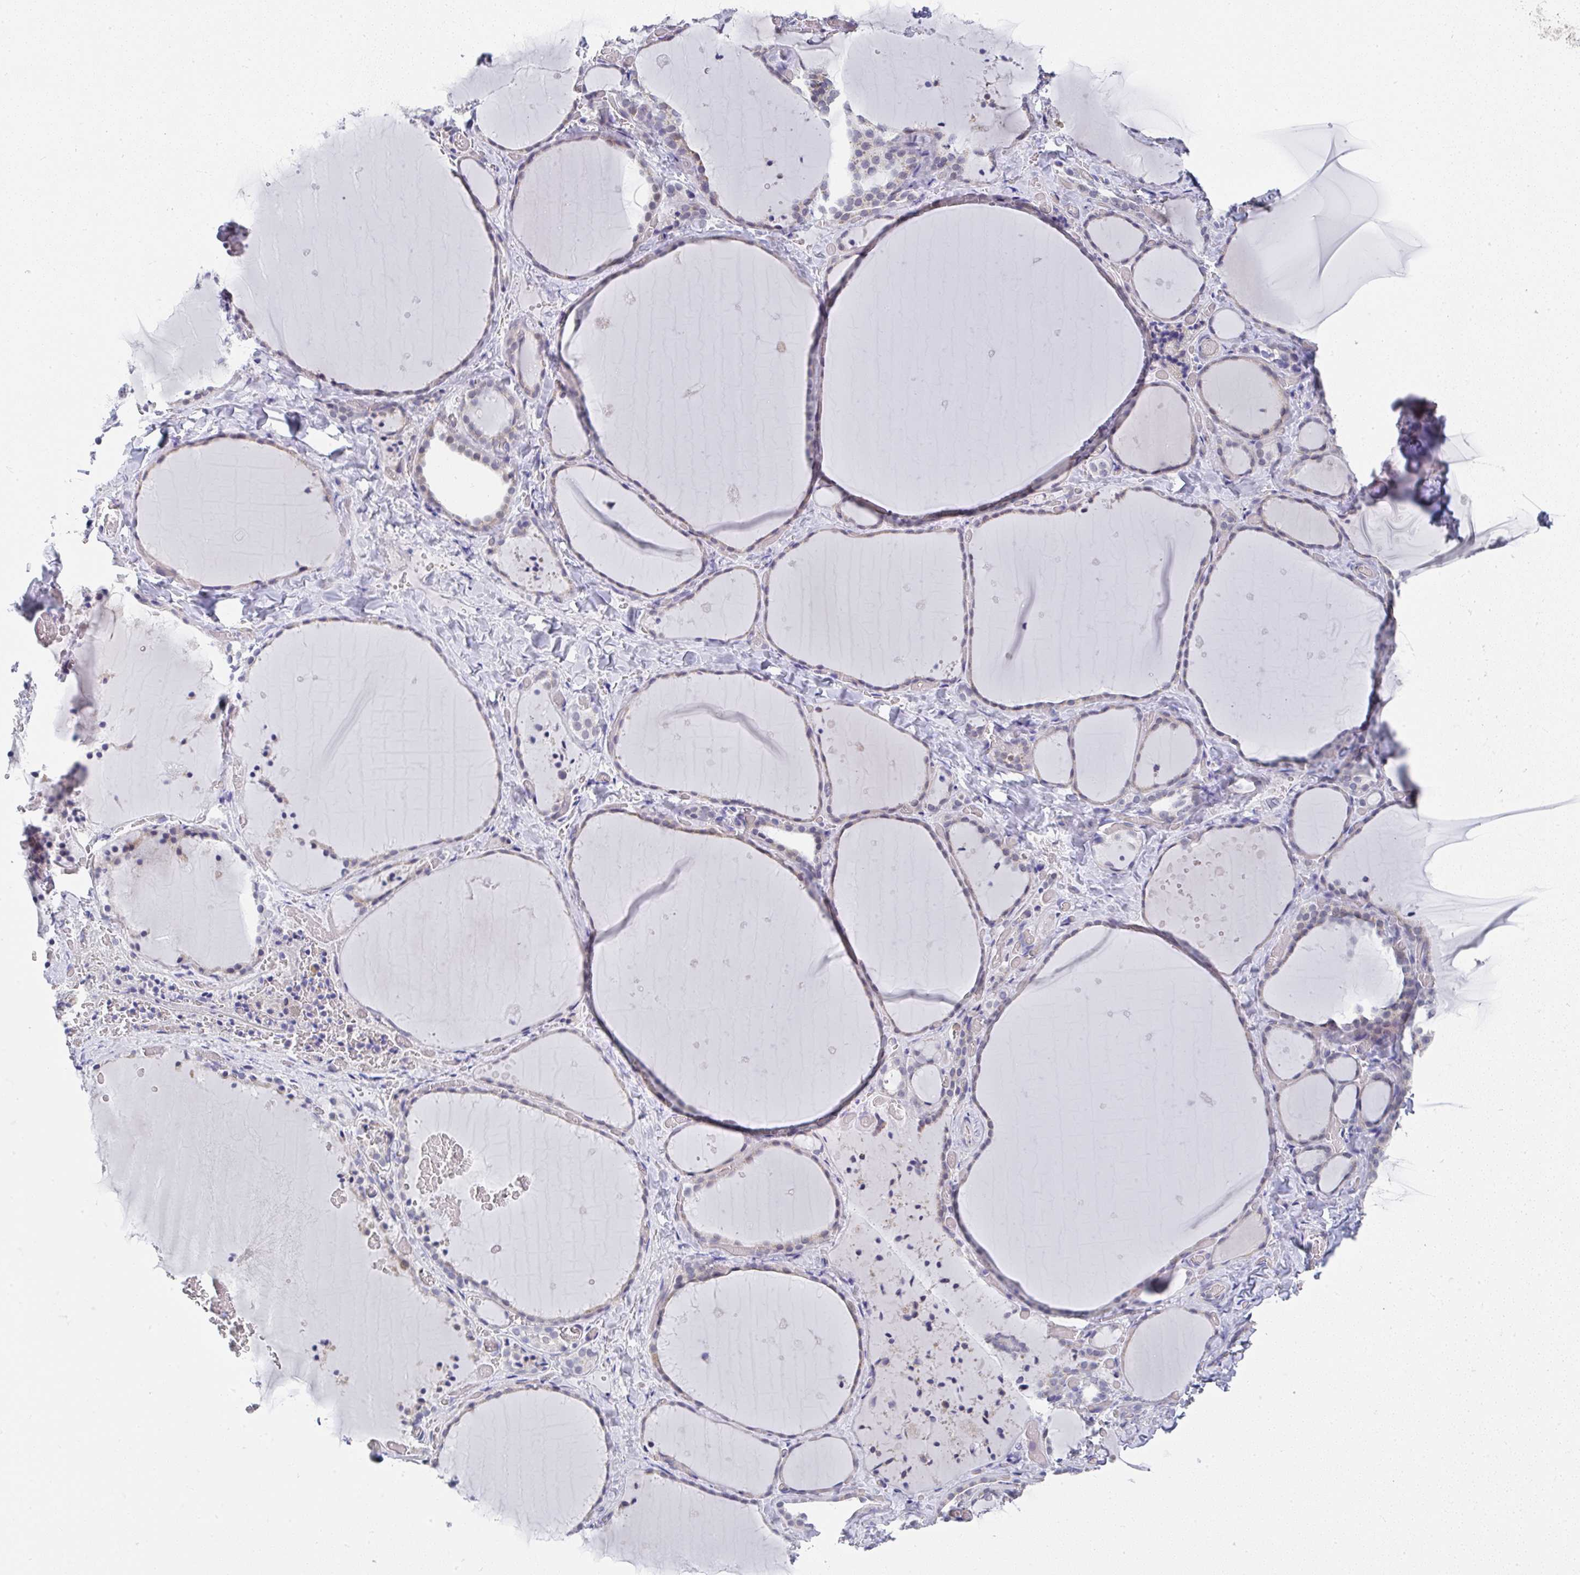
{"staining": {"intensity": "weak", "quantity": "25%-75%", "location": "cytoplasmic/membranous"}, "tissue": "thyroid gland", "cell_type": "Glandular cells", "image_type": "normal", "snomed": [{"axis": "morphology", "description": "Normal tissue, NOS"}, {"axis": "topography", "description": "Thyroid gland"}], "caption": "A low amount of weak cytoplasmic/membranous expression is seen in about 25%-75% of glandular cells in unremarkable thyroid gland. (DAB (3,3'-diaminobenzidine) IHC, brown staining for protein, blue staining for nuclei).", "gene": "NCF1", "patient": {"sex": "female", "age": 36}}